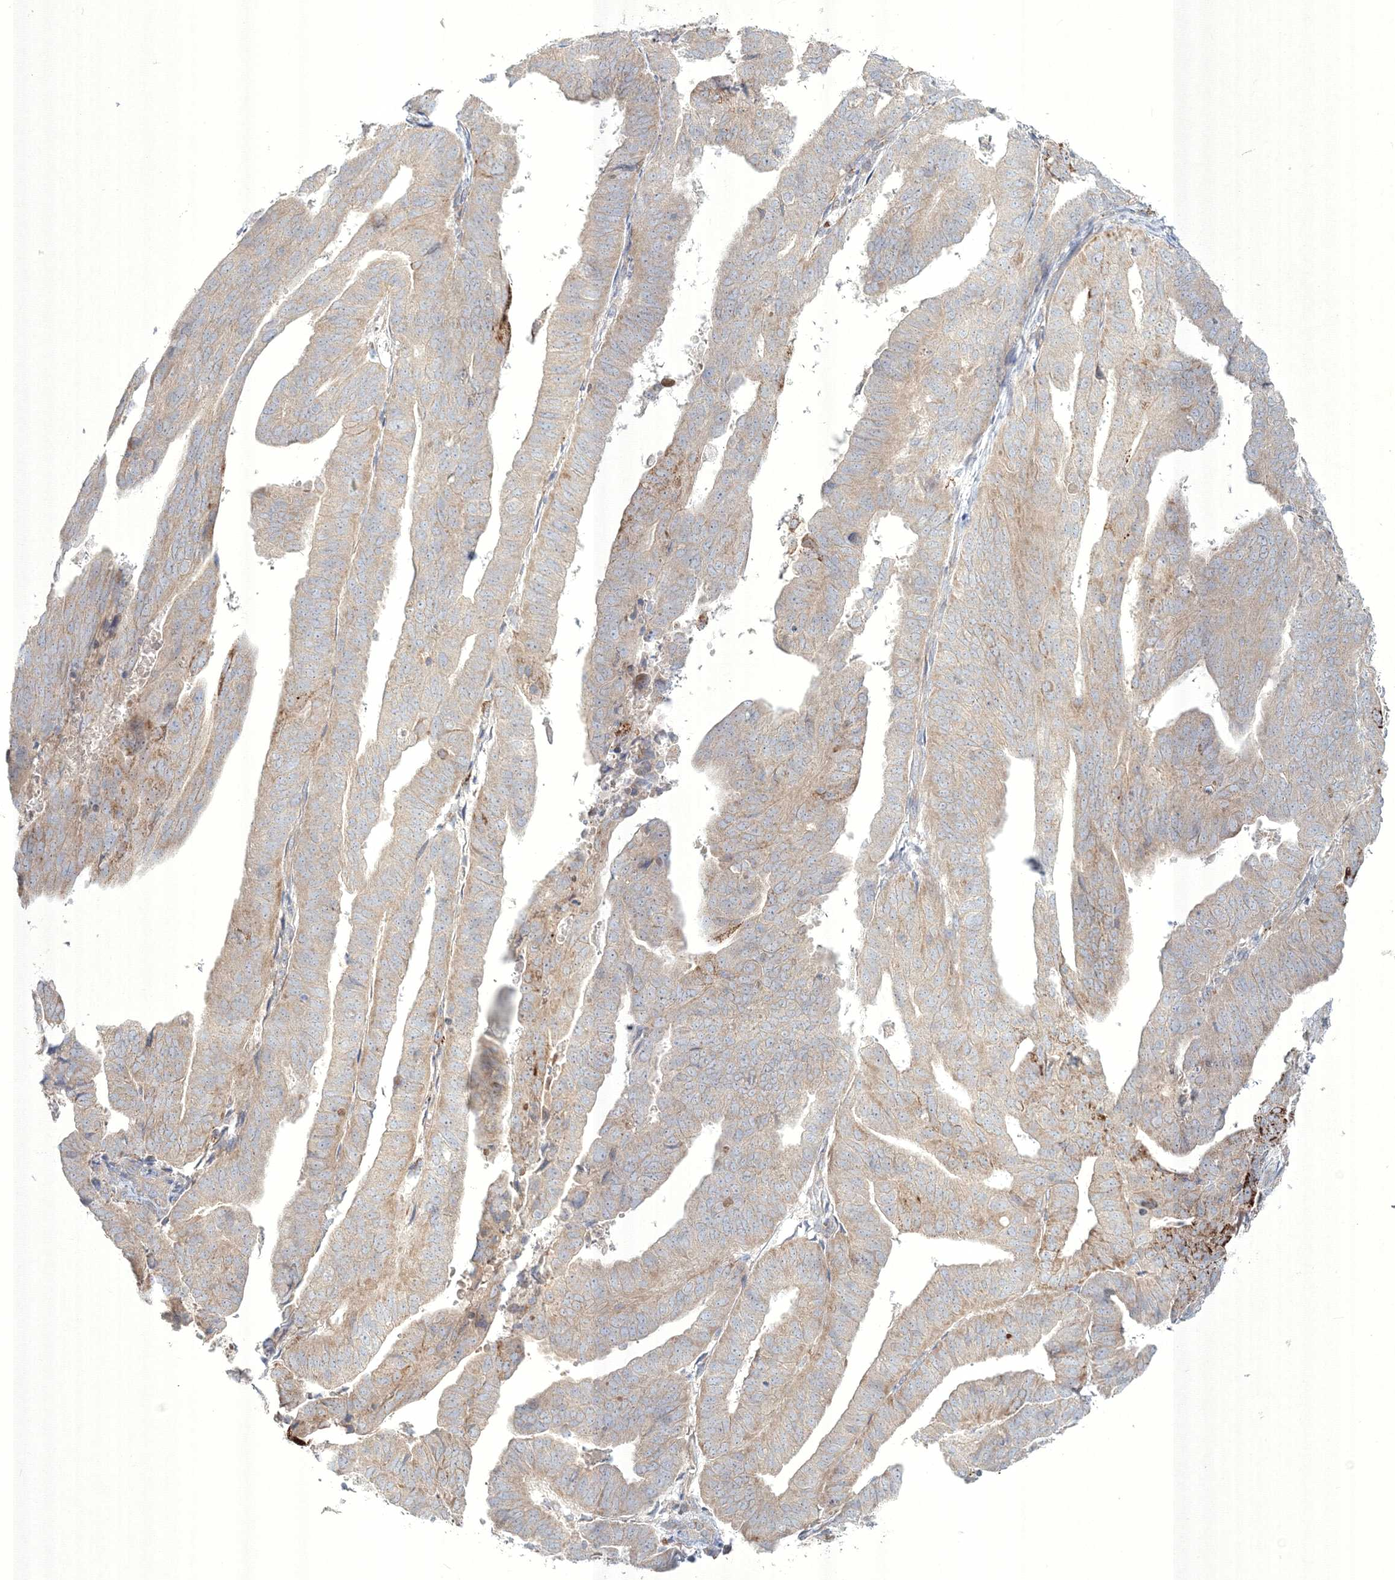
{"staining": {"intensity": "strong", "quantity": "<25%", "location": "cytoplasmic/membranous"}, "tissue": "endometrial cancer", "cell_type": "Tumor cells", "image_type": "cancer", "snomed": [{"axis": "morphology", "description": "Adenocarcinoma, NOS"}, {"axis": "topography", "description": "Uterus"}], "caption": "IHC (DAB (3,3'-diaminobenzidine)) staining of human endometrial cancer shows strong cytoplasmic/membranous protein expression in approximately <25% of tumor cells.", "gene": "WDR49", "patient": {"sex": "female", "age": 77}}